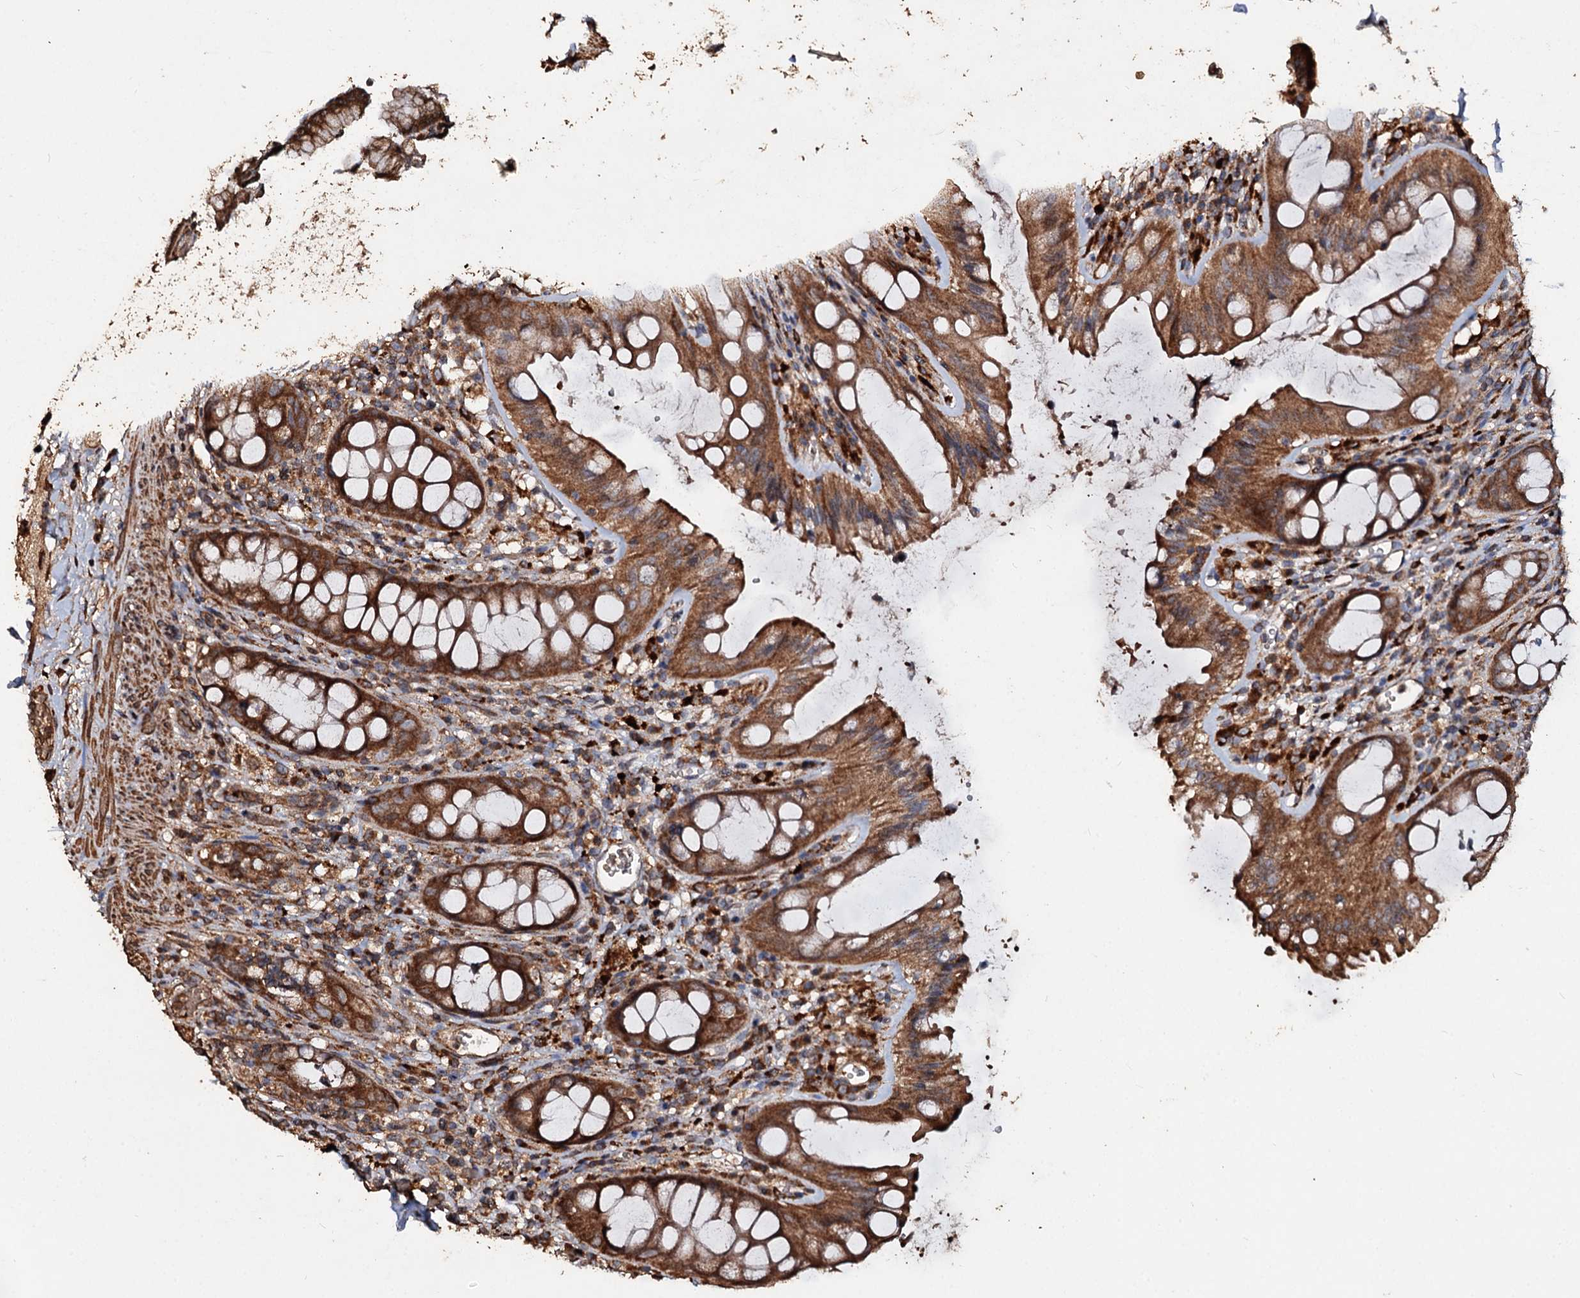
{"staining": {"intensity": "strong", "quantity": ">75%", "location": "cytoplasmic/membranous"}, "tissue": "rectum", "cell_type": "Glandular cells", "image_type": "normal", "snomed": [{"axis": "morphology", "description": "Normal tissue, NOS"}, {"axis": "topography", "description": "Rectum"}], "caption": "A high-resolution photomicrograph shows immunohistochemistry (IHC) staining of normal rectum, which demonstrates strong cytoplasmic/membranous positivity in approximately >75% of glandular cells.", "gene": "NOTCH2NLA", "patient": {"sex": "female", "age": 57}}